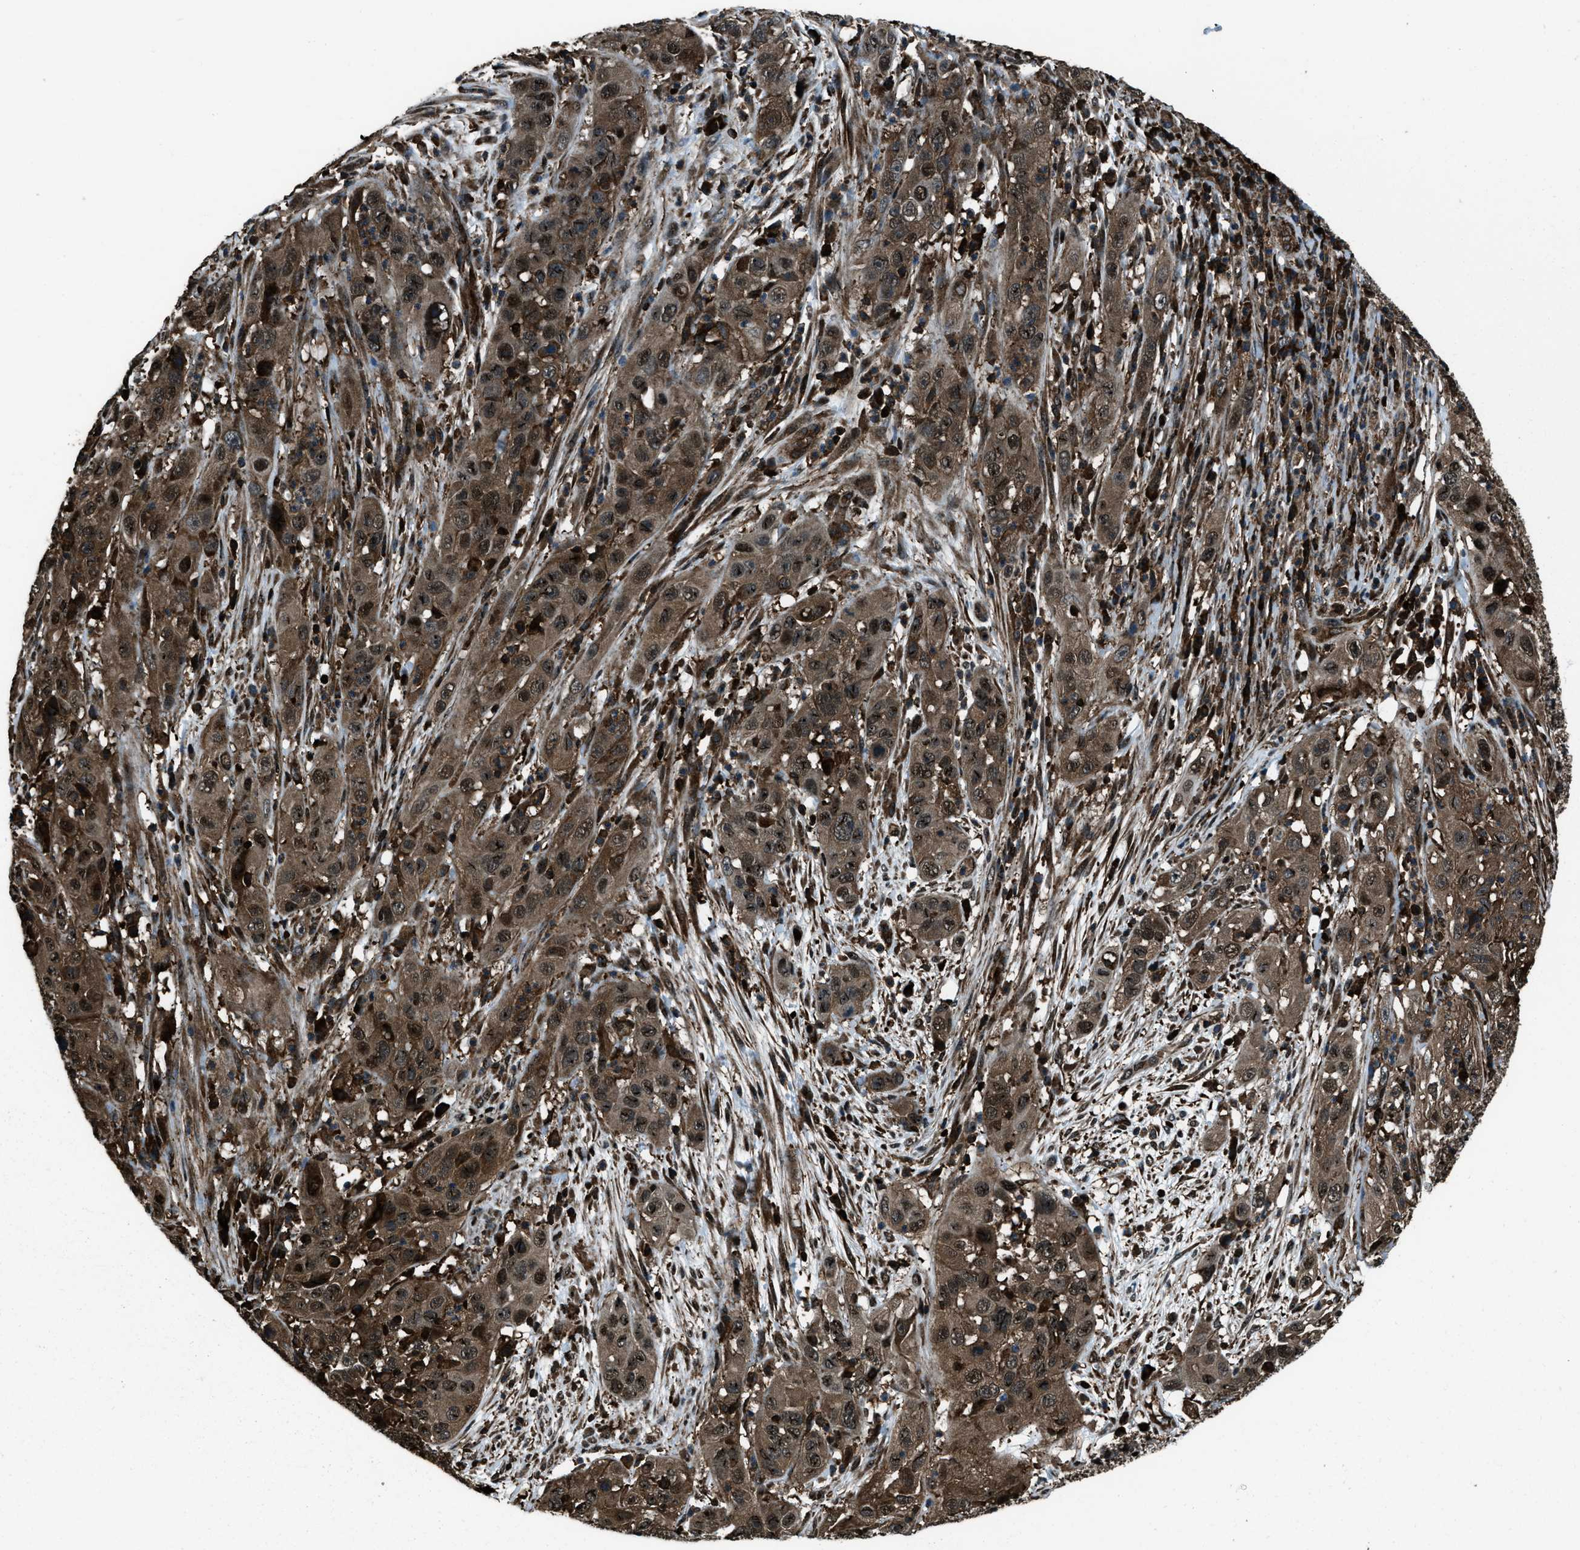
{"staining": {"intensity": "strong", "quantity": ">75%", "location": "cytoplasmic/membranous,nuclear"}, "tissue": "cervical cancer", "cell_type": "Tumor cells", "image_type": "cancer", "snomed": [{"axis": "morphology", "description": "Squamous cell carcinoma, NOS"}, {"axis": "topography", "description": "Cervix"}], "caption": "Immunohistochemistry (IHC) staining of cervical squamous cell carcinoma, which demonstrates high levels of strong cytoplasmic/membranous and nuclear staining in about >75% of tumor cells indicating strong cytoplasmic/membranous and nuclear protein positivity. The staining was performed using DAB (3,3'-diaminobenzidine) (brown) for protein detection and nuclei were counterstained in hematoxylin (blue).", "gene": "SNX30", "patient": {"sex": "female", "age": 32}}